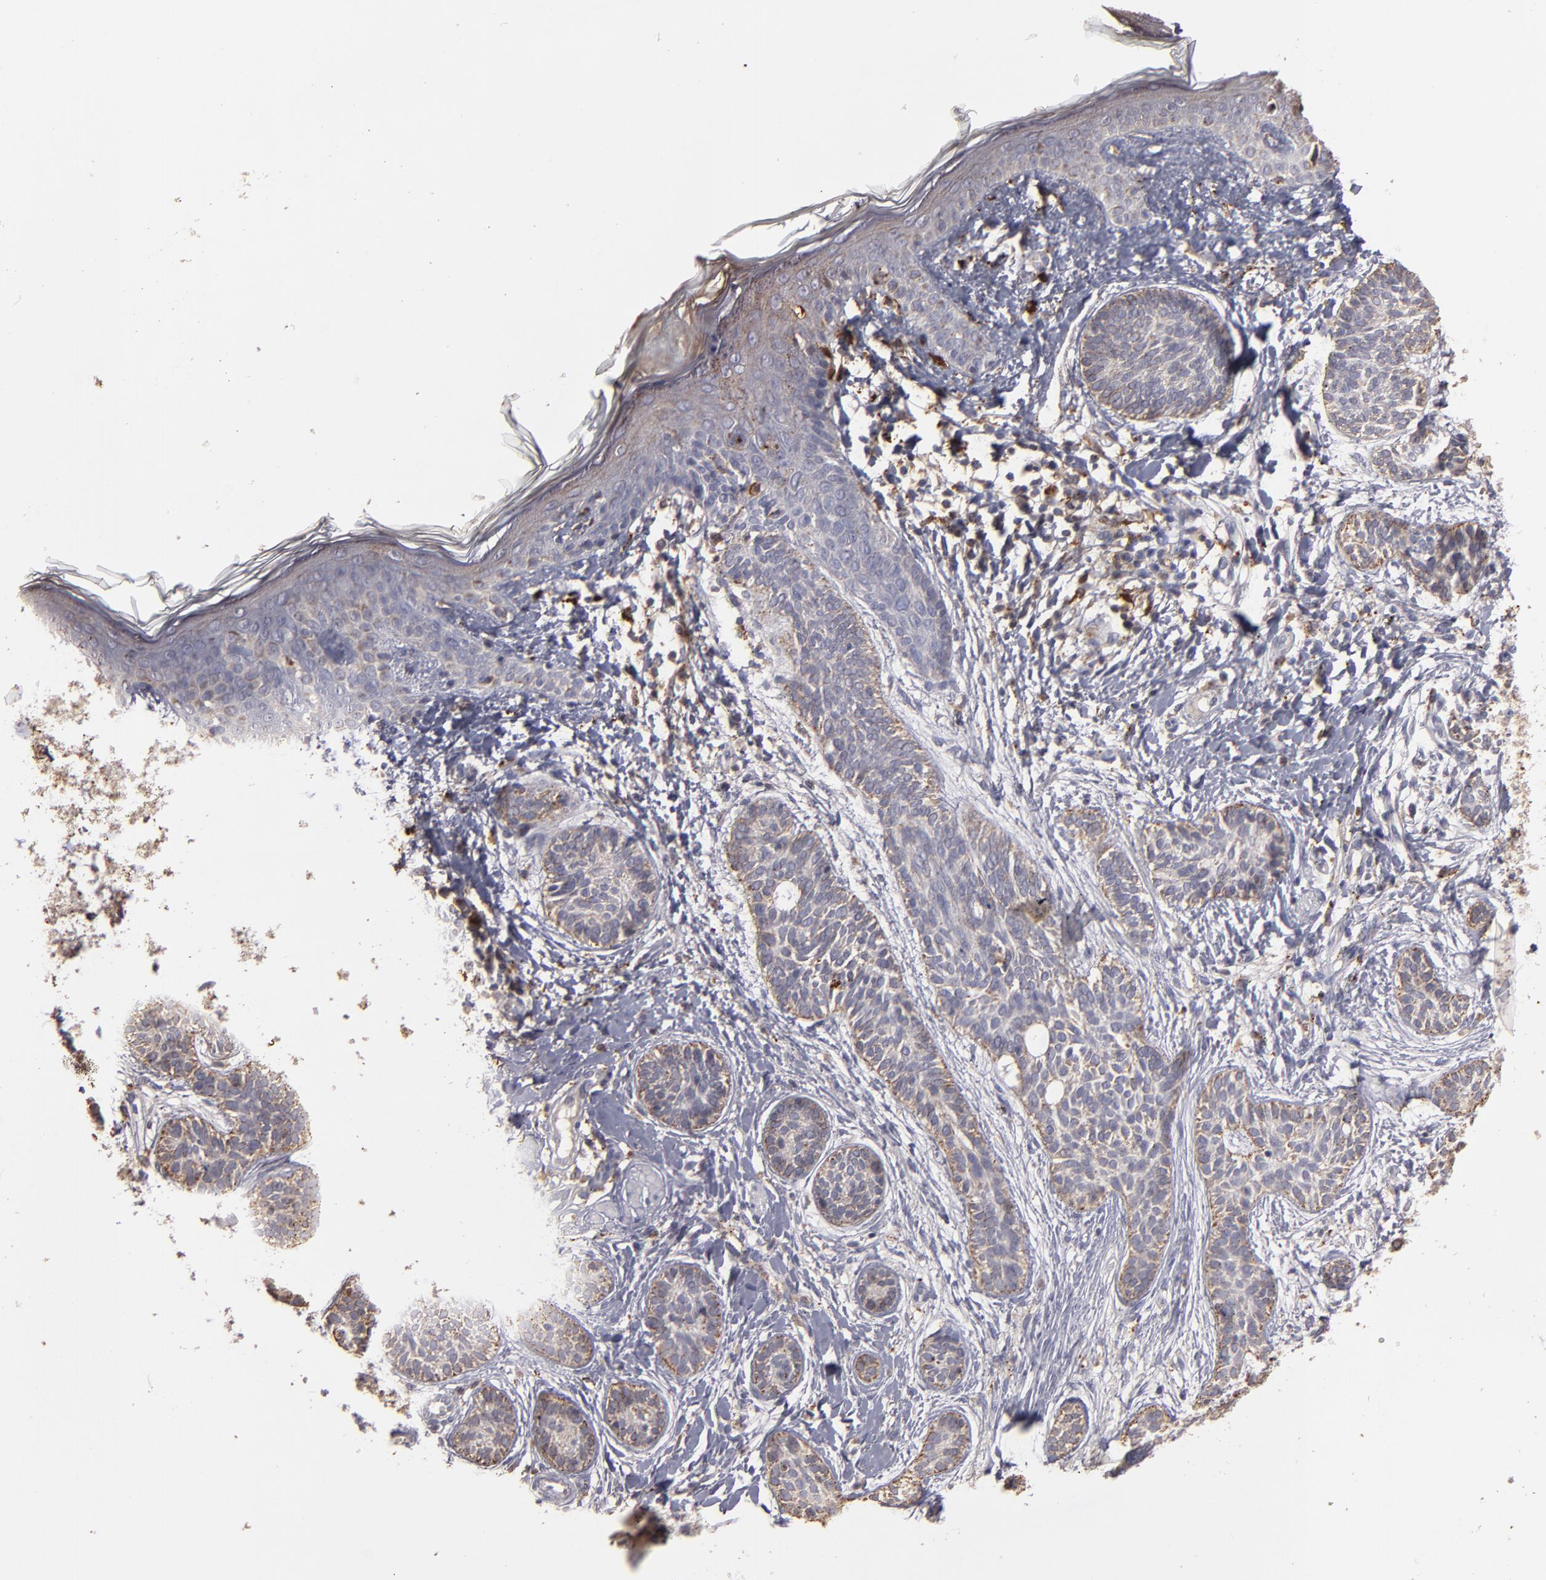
{"staining": {"intensity": "weak", "quantity": ">75%", "location": "cytoplasmic/membranous"}, "tissue": "skin cancer", "cell_type": "Tumor cells", "image_type": "cancer", "snomed": [{"axis": "morphology", "description": "Normal tissue, NOS"}, {"axis": "morphology", "description": "Basal cell carcinoma"}, {"axis": "topography", "description": "Skin"}], "caption": "Weak cytoplasmic/membranous positivity is appreciated in approximately >75% of tumor cells in skin basal cell carcinoma.", "gene": "TRAF1", "patient": {"sex": "male", "age": 63}}